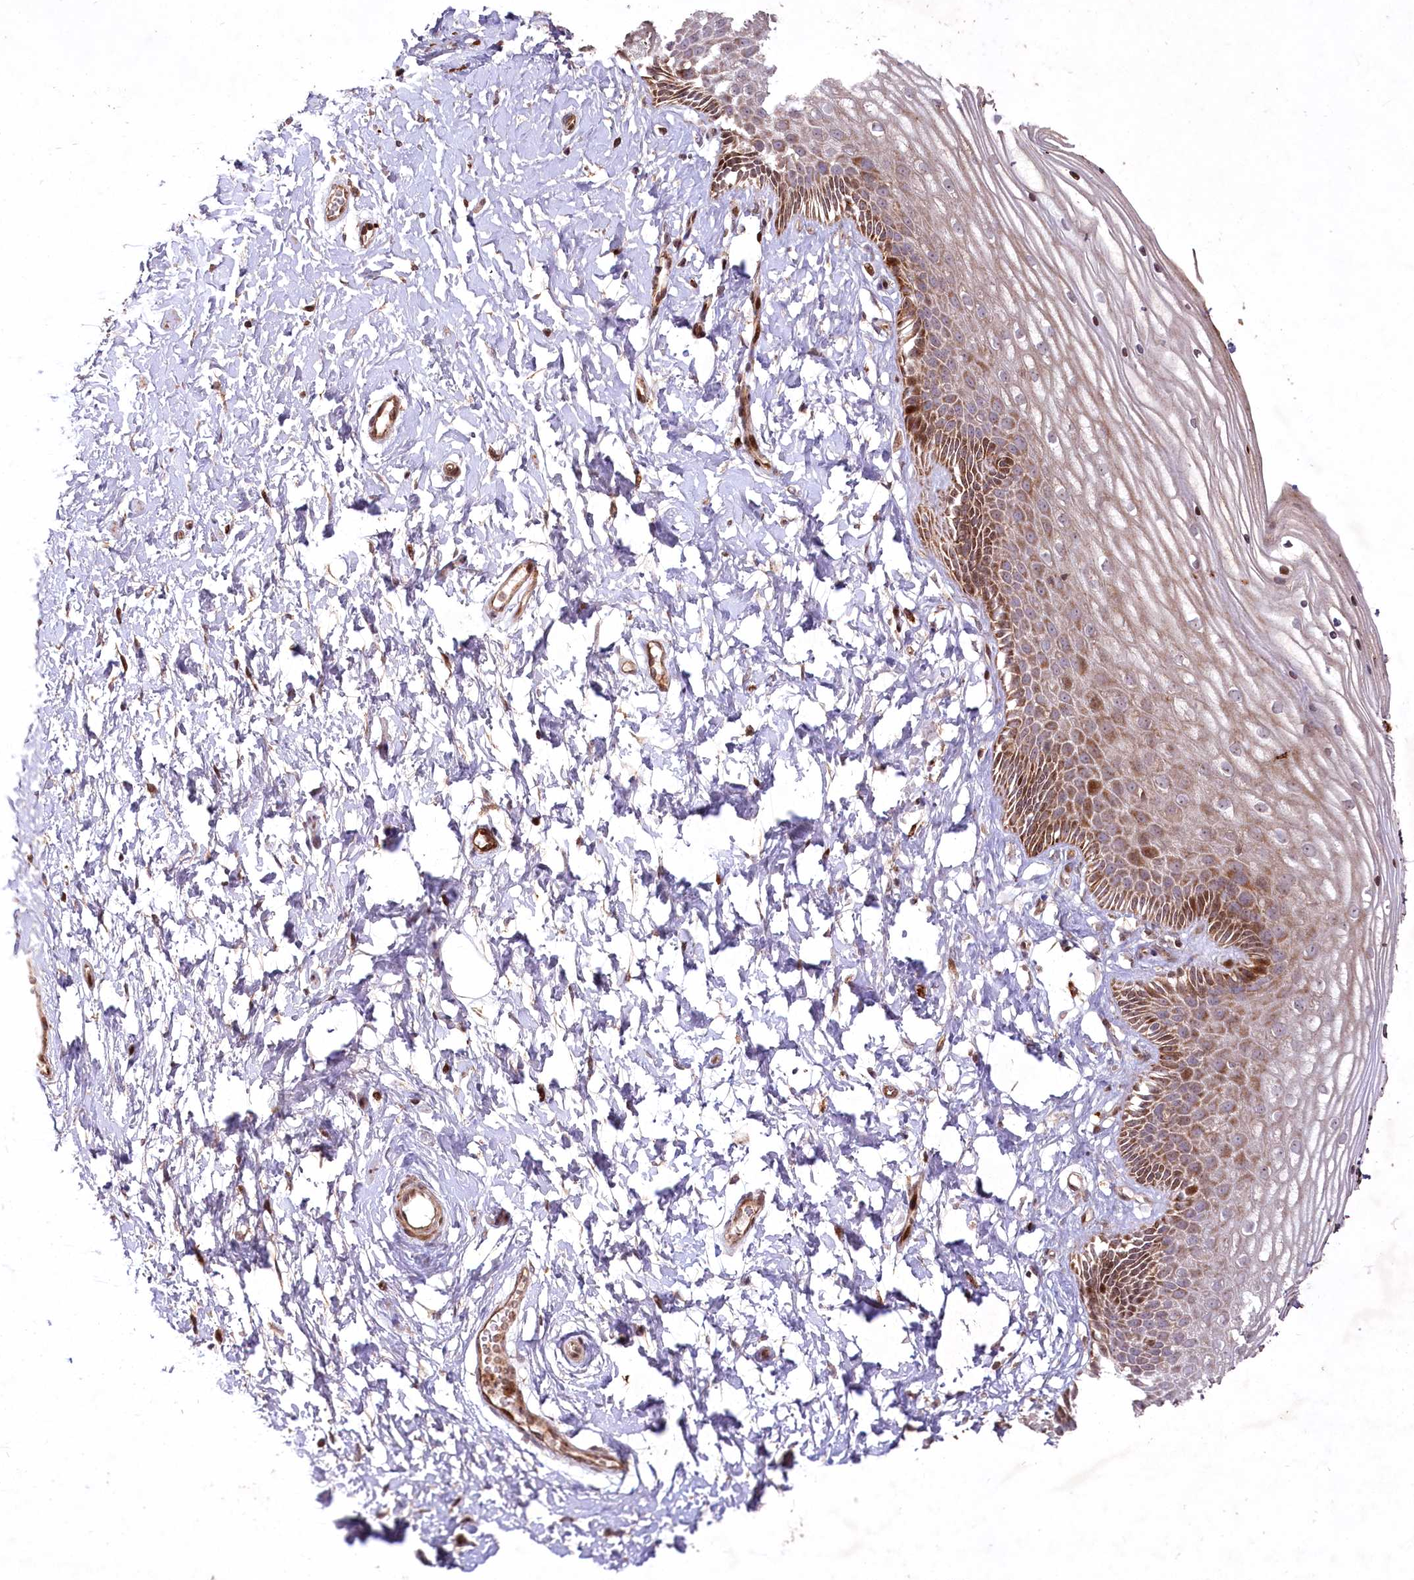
{"staining": {"intensity": "moderate", "quantity": ">75%", "location": "cytoplasmic/membranous,nuclear"}, "tissue": "vagina", "cell_type": "Squamous epithelial cells", "image_type": "normal", "snomed": [{"axis": "morphology", "description": "Normal tissue, NOS"}, {"axis": "topography", "description": "Vagina"}, {"axis": "topography", "description": "Cervix"}], "caption": "Normal vagina reveals moderate cytoplasmic/membranous,nuclear staining in approximately >75% of squamous epithelial cells, visualized by immunohistochemistry. Using DAB (brown) and hematoxylin (blue) stains, captured at high magnification using brightfield microscopy.", "gene": "PSTK", "patient": {"sex": "female", "age": 40}}